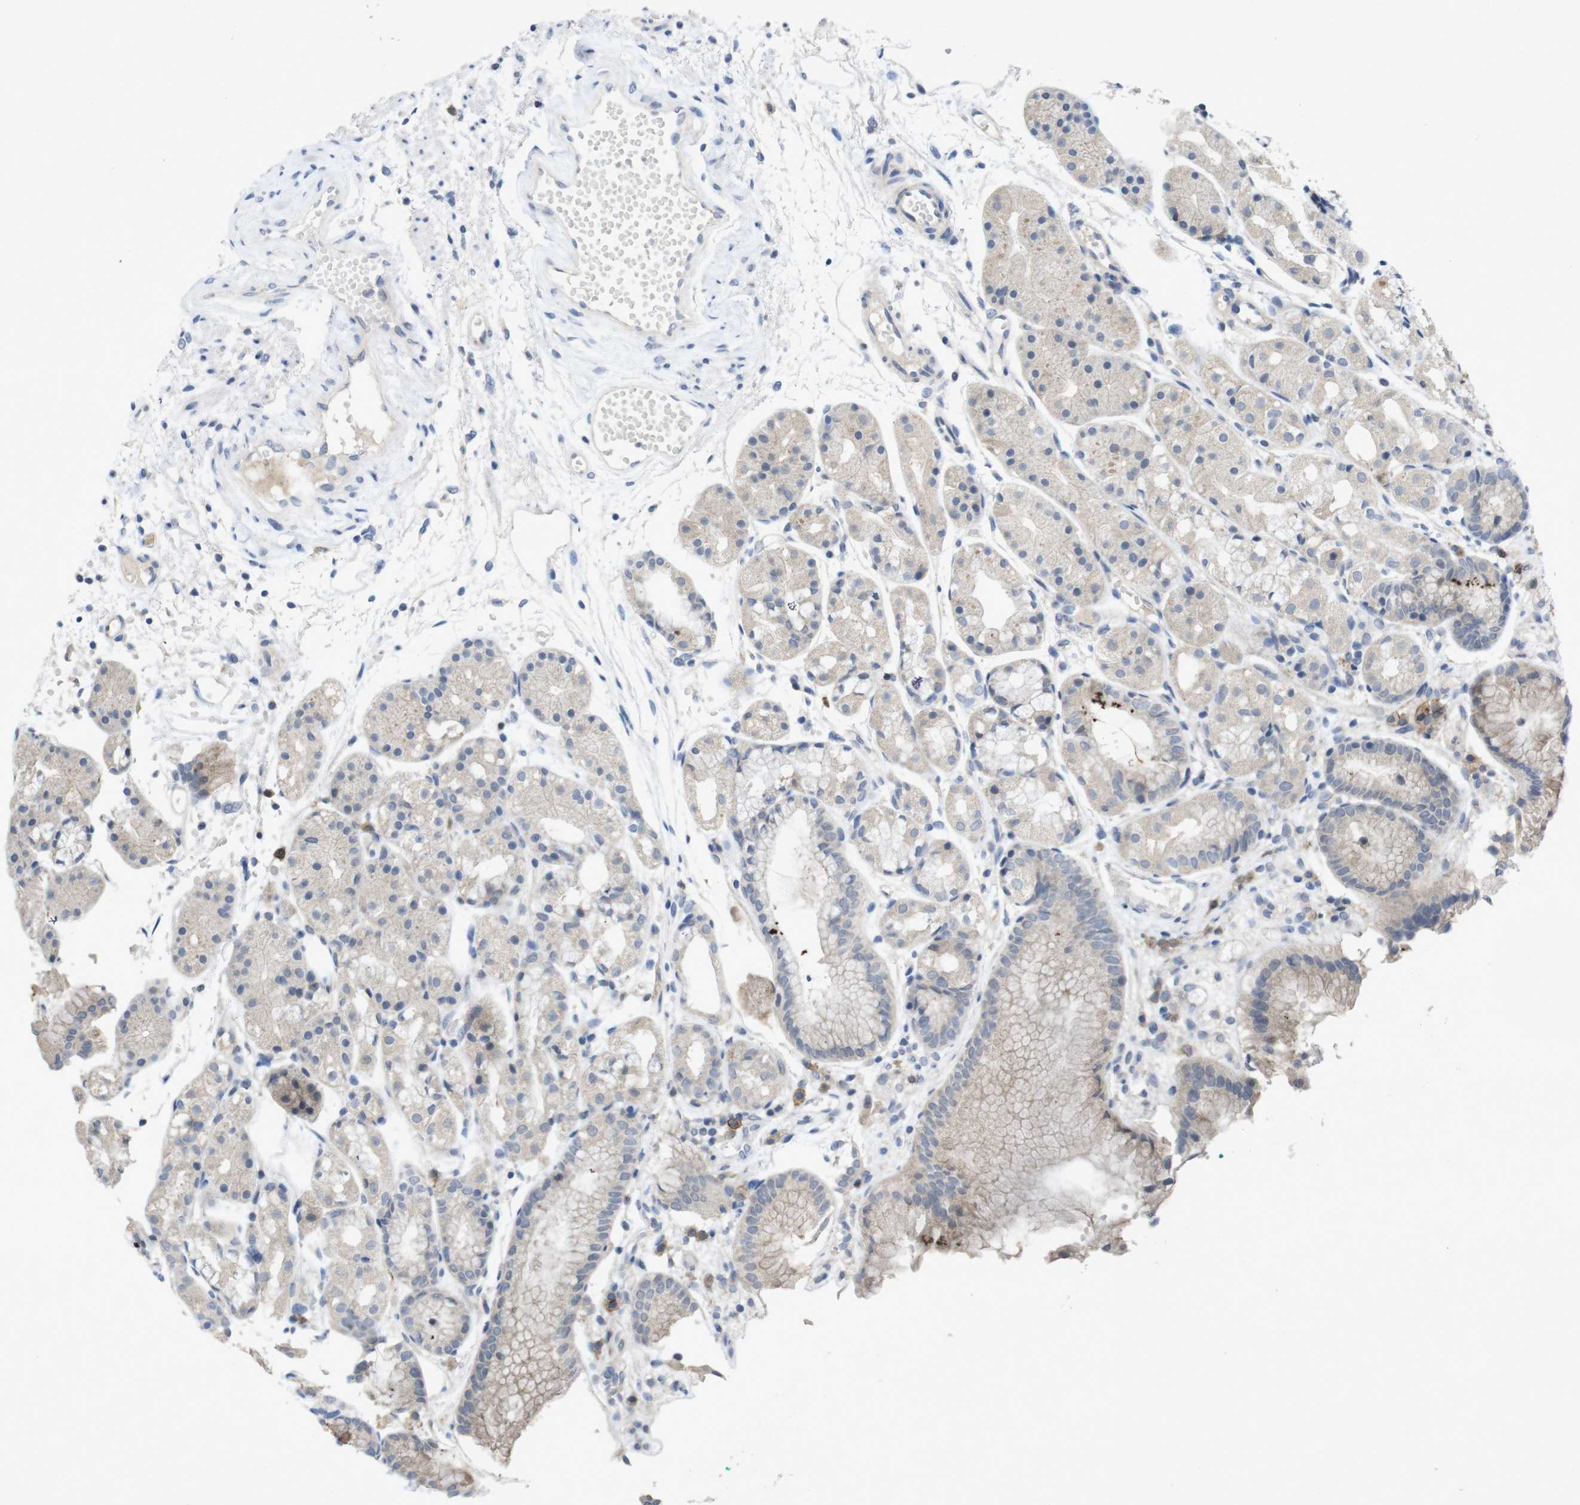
{"staining": {"intensity": "weak", "quantity": "<25%", "location": "cytoplasmic/membranous"}, "tissue": "stomach", "cell_type": "Glandular cells", "image_type": "normal", "snomed": [{"axis": "morphology", "description": "Normal tissue, NOS"}, {"axis": "topography", "description": "Stomach, upper"}], "caption": "An IHC micrograph of benign stomach is shown. There is no staining in glandular cells of stomach. The staining is performed using DAB brown chromogen with nuclei counter-stained in using hematoxylin.", "gene": "SLAMF7", "patient": {"sex": "male", "age": 72}}